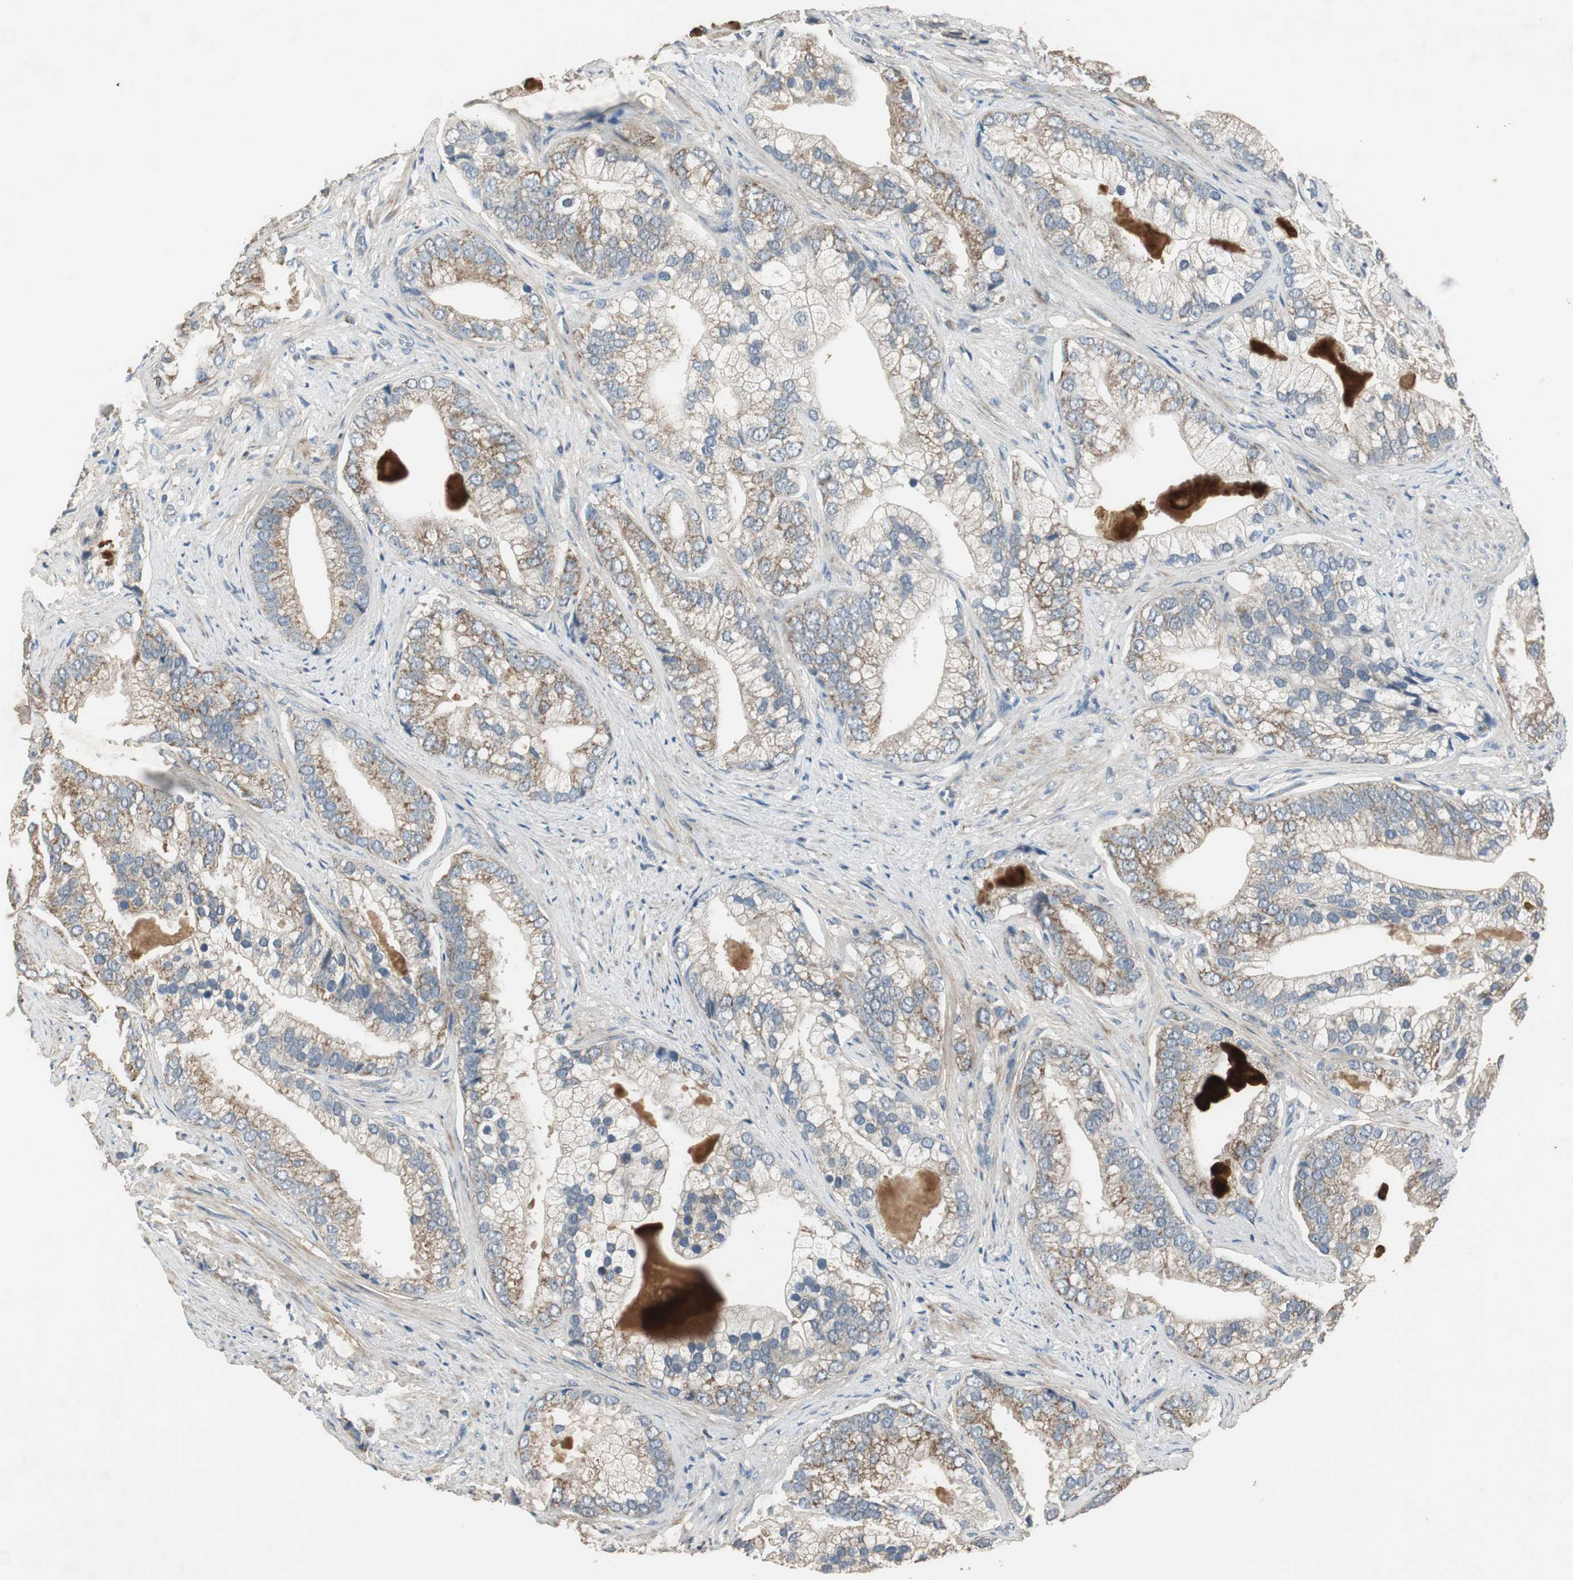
{"staining": {"intensity": "moderate", "quantity": ">75%", "location": "cytoplasmic/membranous"}, "tissue": "prostate cancer", "cell_type": "Tumor cells", "image_type": "cancer", "snomed": [{"axis": "morphology", "description": "Adenocarcinoma, Low grade"}, {"axis": "topography", "description": "Prostate"}], "caption": "Low-grade adenocarcinoma (prostate) stained for a protein (brown) displays moderate cytoplasmic/membranous positive expression in about >75% of tumor cells.", "gene": "MSTO1", "patient": {"sex": "male", "age": 71}}